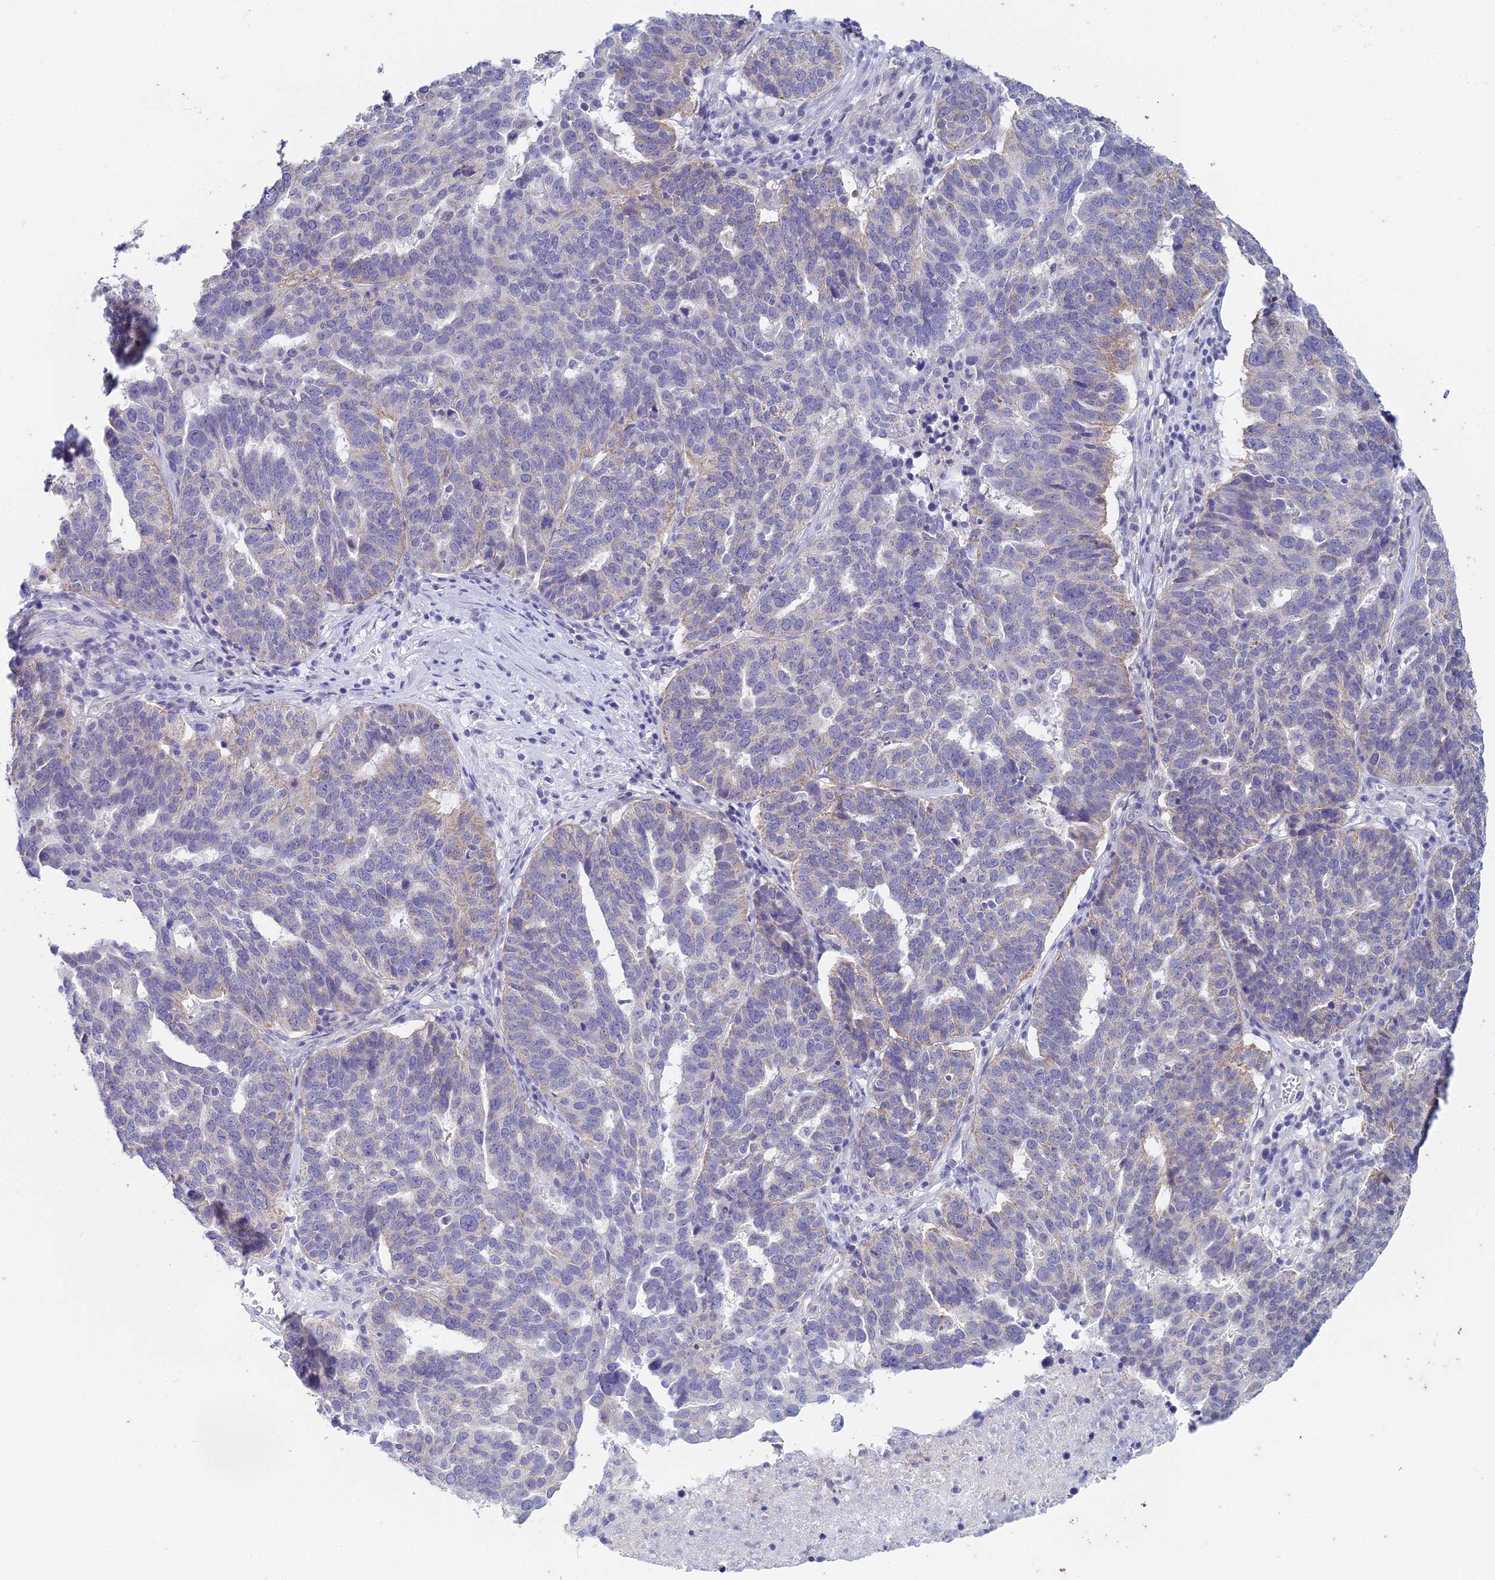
{"staining": {"intensity": "negative", "quantity": "none", "location": "none"}, "tissue": "ovarian cancer", "cell_type": "Tumor cells", "image_type": "cancer", "snomed": [{"axis": "morphology", "description": "Cystadenocarcinoma, serous, NOS"}, {"axis": "topography", "description": "Ovary"}], "caption": "The micrograph reveals no significant expression in tumor cells of ovarian serous cystadenocarcinoma.", "gene": "EEF2KMT", "patient": {"sex": "female", "age": 59}}